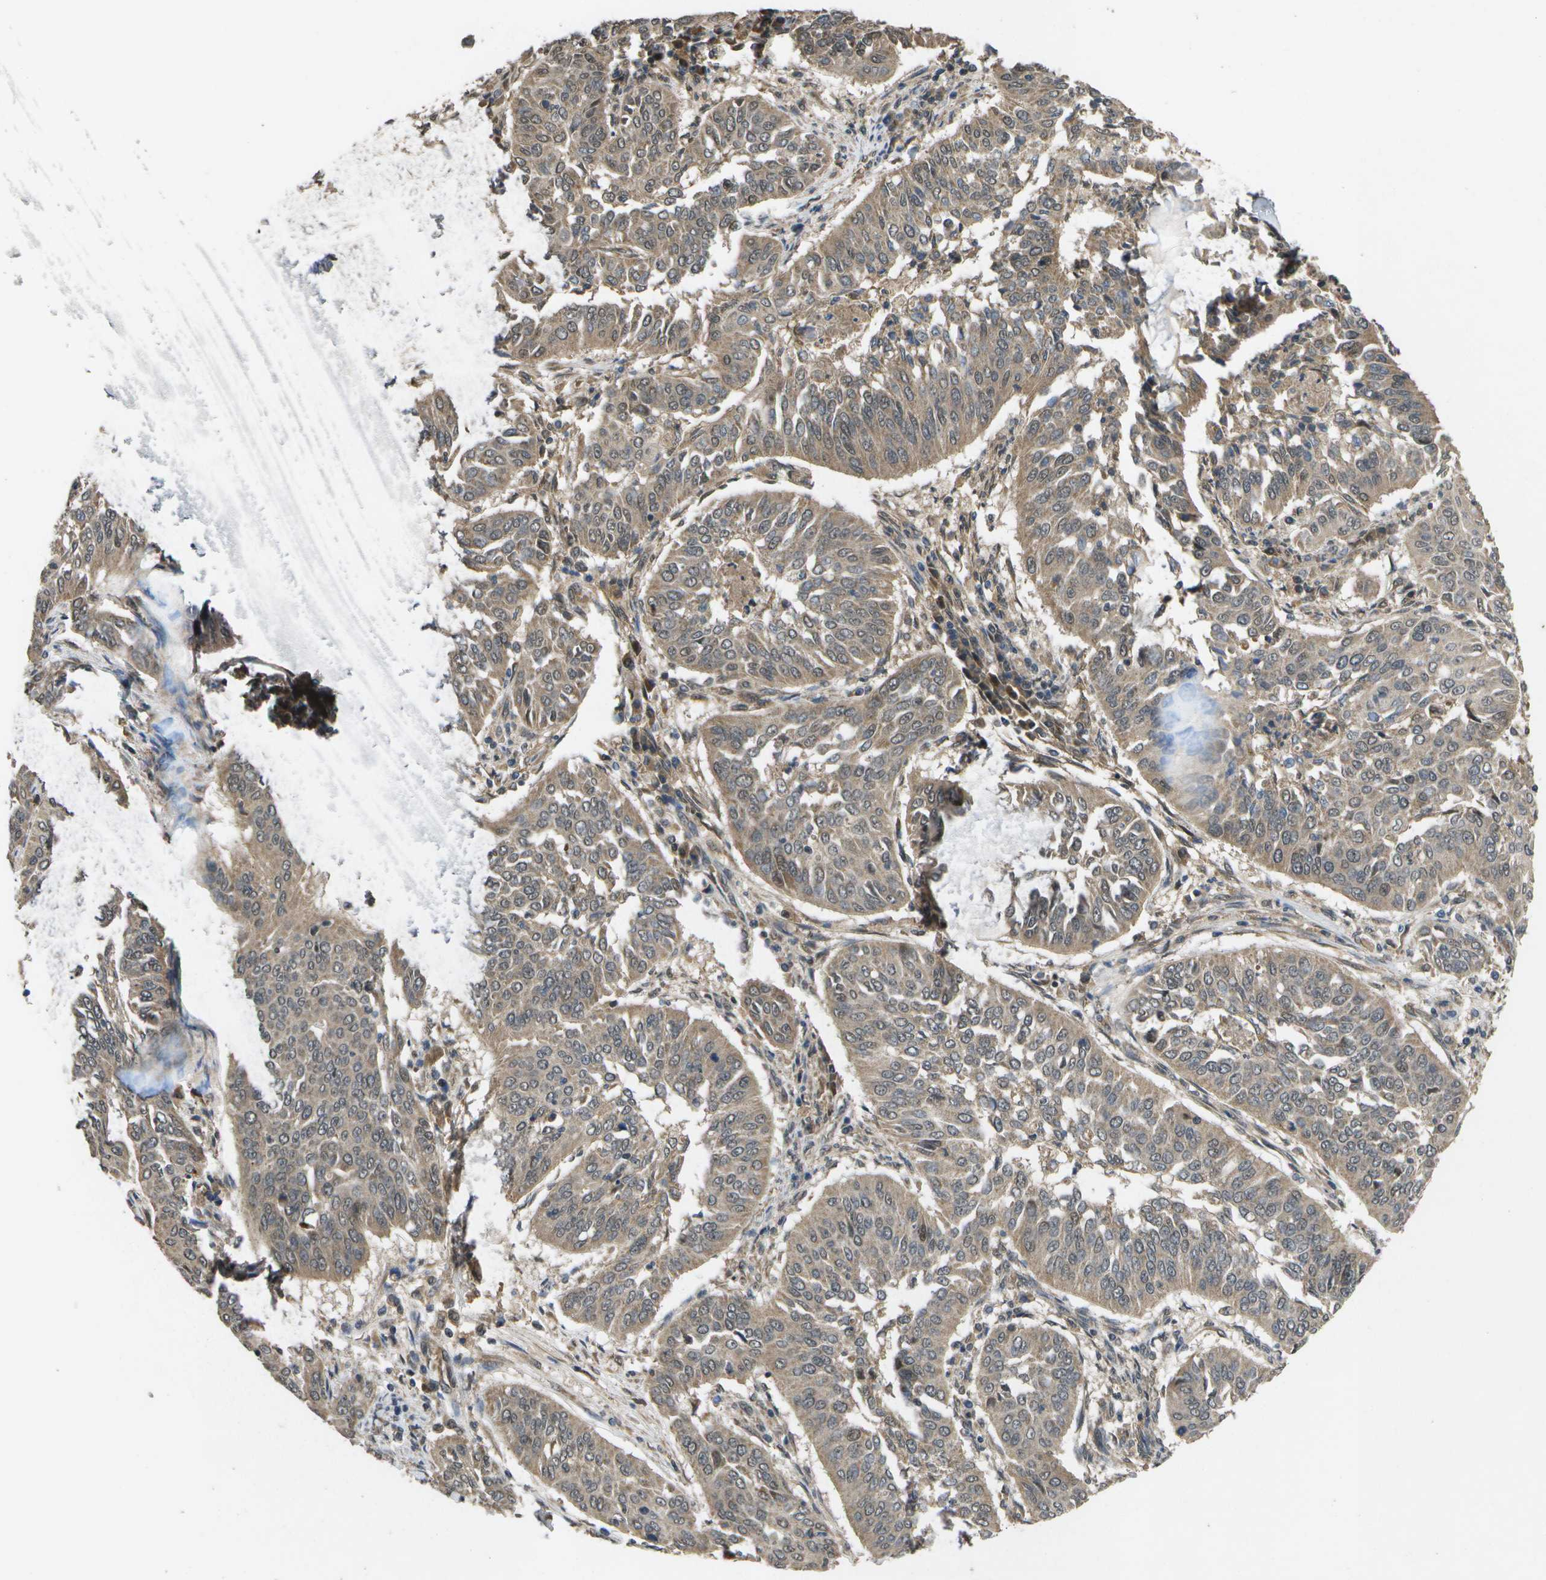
{"staining": {"intensity": "weak", "quantity": ">75%", "location": "cytoplasmic/membranous,nuclear"}, "tissue": "cervical cancer", "cell_type": "Tumor cells", "image_type": "cancer", "snomed": [{"axis": "morphology", "description": "Normal tissue, NOS"}, {"axis": "morphology", "description": "Squamous cell carcinoma, NOS"}, {"axis": "topography", "description": "Cervix"}], "caption": "Cervical cancer (squamous cell carcinoma) stained for a protein (brown) exhibits weak cytoplasmic/membranous and nuclear positive staining in approximately >75% of tumor cells.", "gene": "ALAS1", "patient": {"sex": "female", "age": 39}}